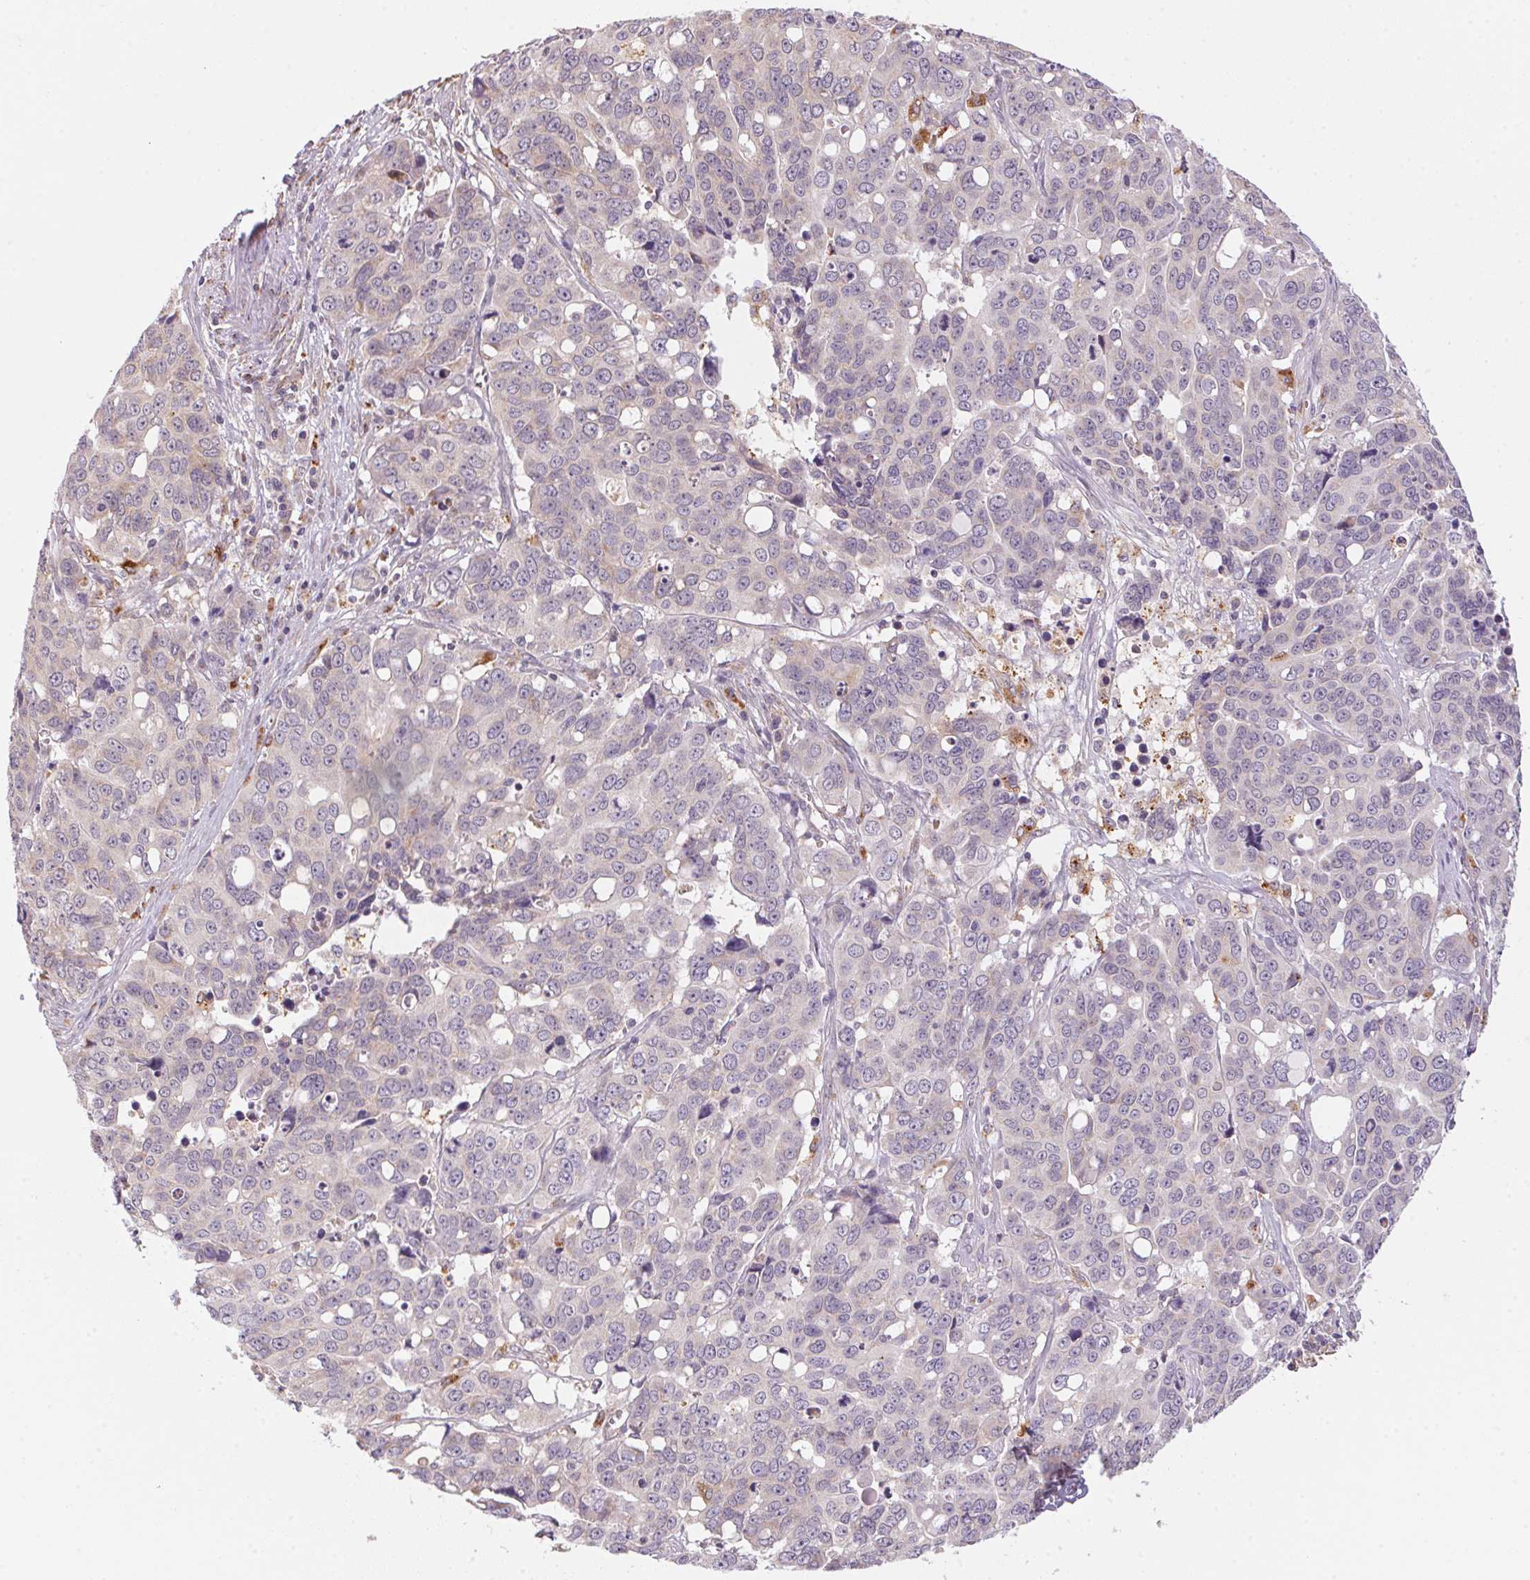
{"staining": {"intensity": "negative", "quantity": "none", "location": "none"}, "tissue": "ovarian cancer", "cell_type": "Tumor cells", "image_type": "cancer", "snomed": [{"axis": "morphology", "description": "Carcinoma, endometroid"}, {"axis": "topography", "description": "Ovary"}], "caption": "Tumor cells are negative for brown protein staining in endometroid carcinoma (ovarian).", "gene": "ADH5", "patient": {"sex": "female", "age": 78}}